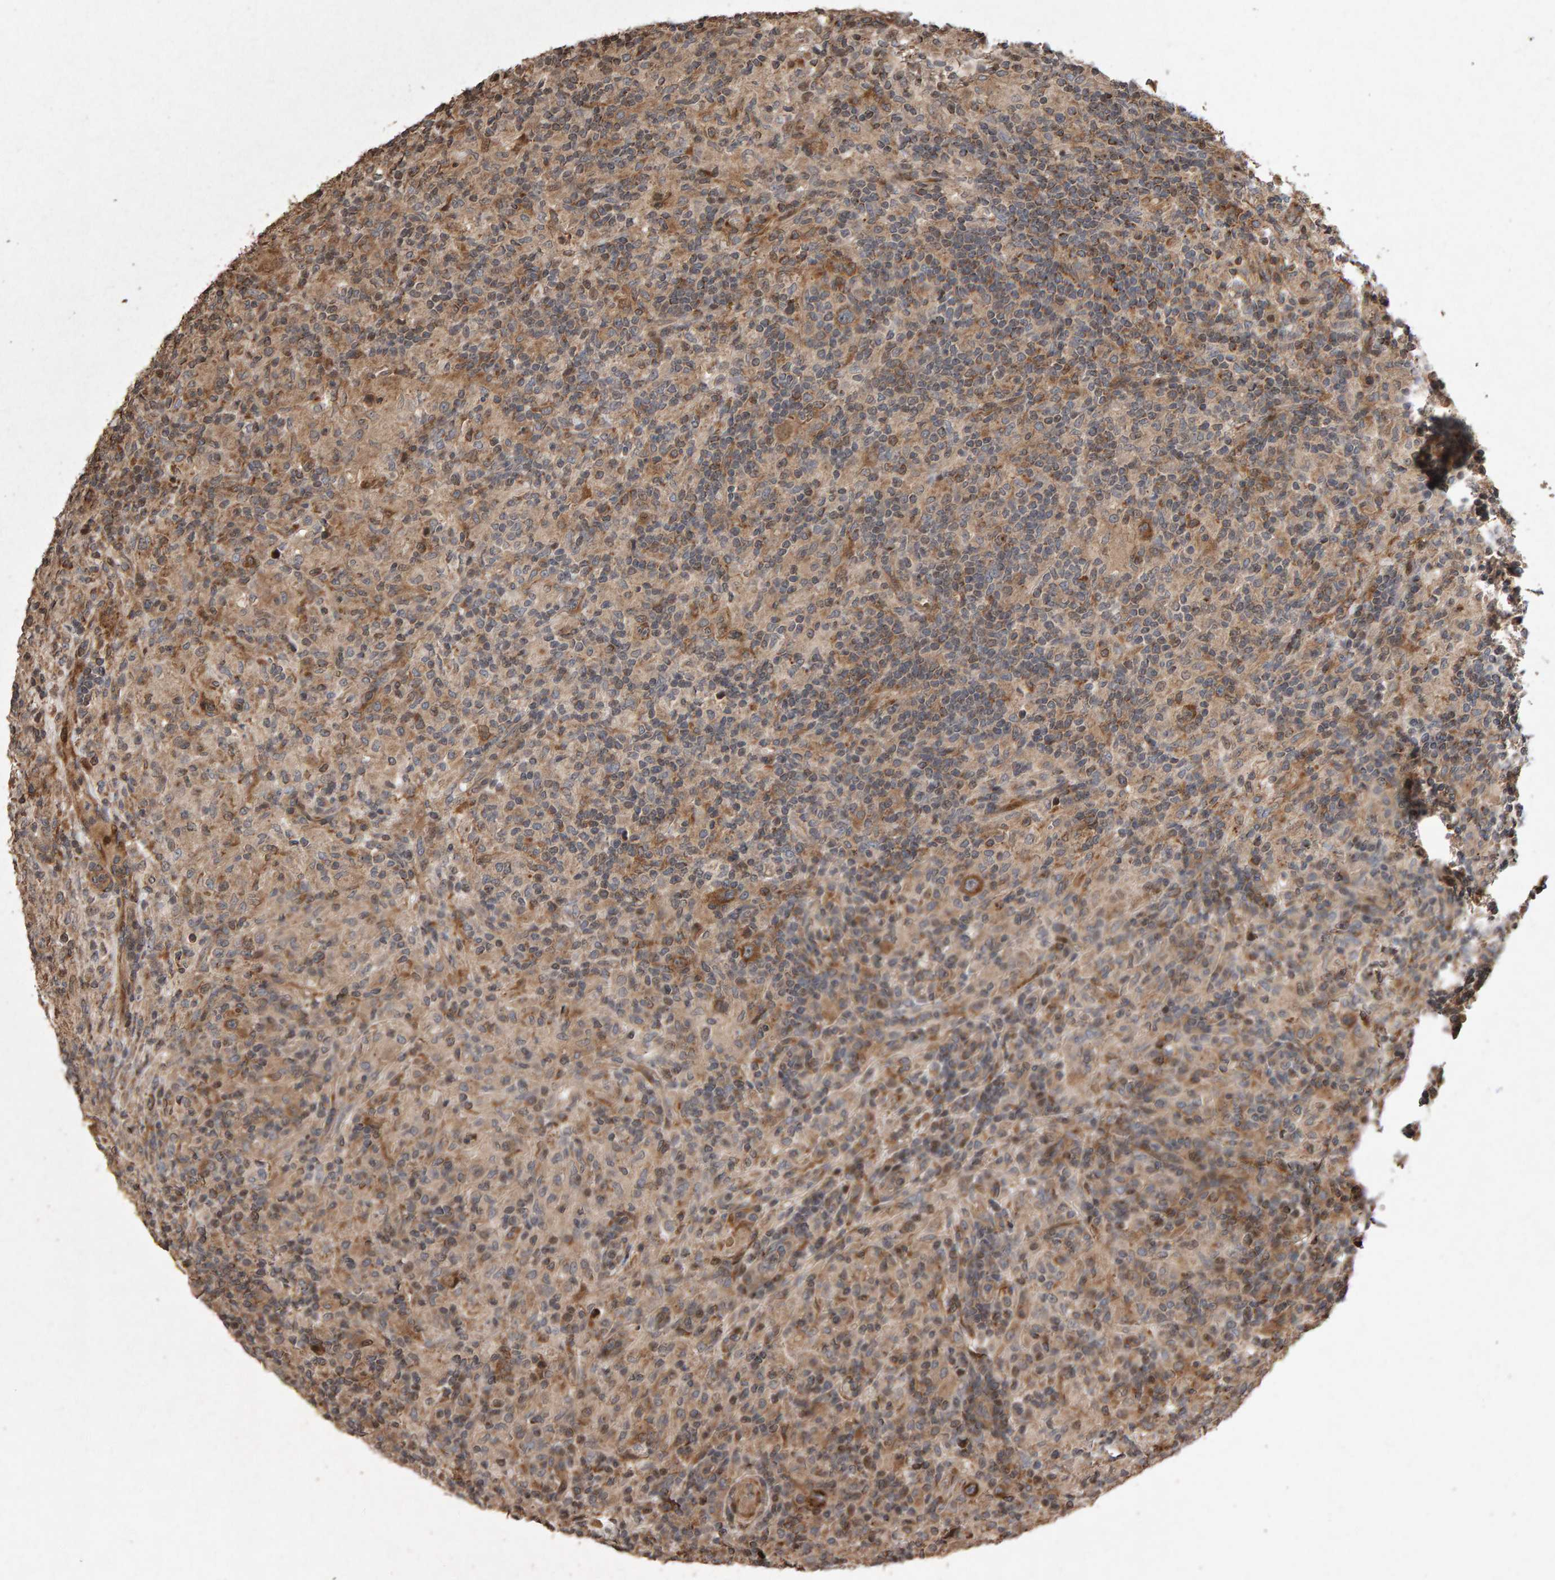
{"staining": {"intensity": "moderate", "quantity": ">75%", "location": "cytoplasmic/membranous"}, "tissue": "lymphoma", "cell_type": "Tumor cells", "image_type": "cancer", "snomed": [{"axis": "morphology", "description": "Hodgkin's disease, NOS"}, {"axis": "topography", "description": "Lymph node"}], "caption": "Hodgkin's disease was stained to show a protein in brown. There is medium levels of moderate cytoplasmic/membranous staining in approximately >75% of tumor cells.", "gene": "OSBP2", "patient": {"sex": "male", "age": 70}}